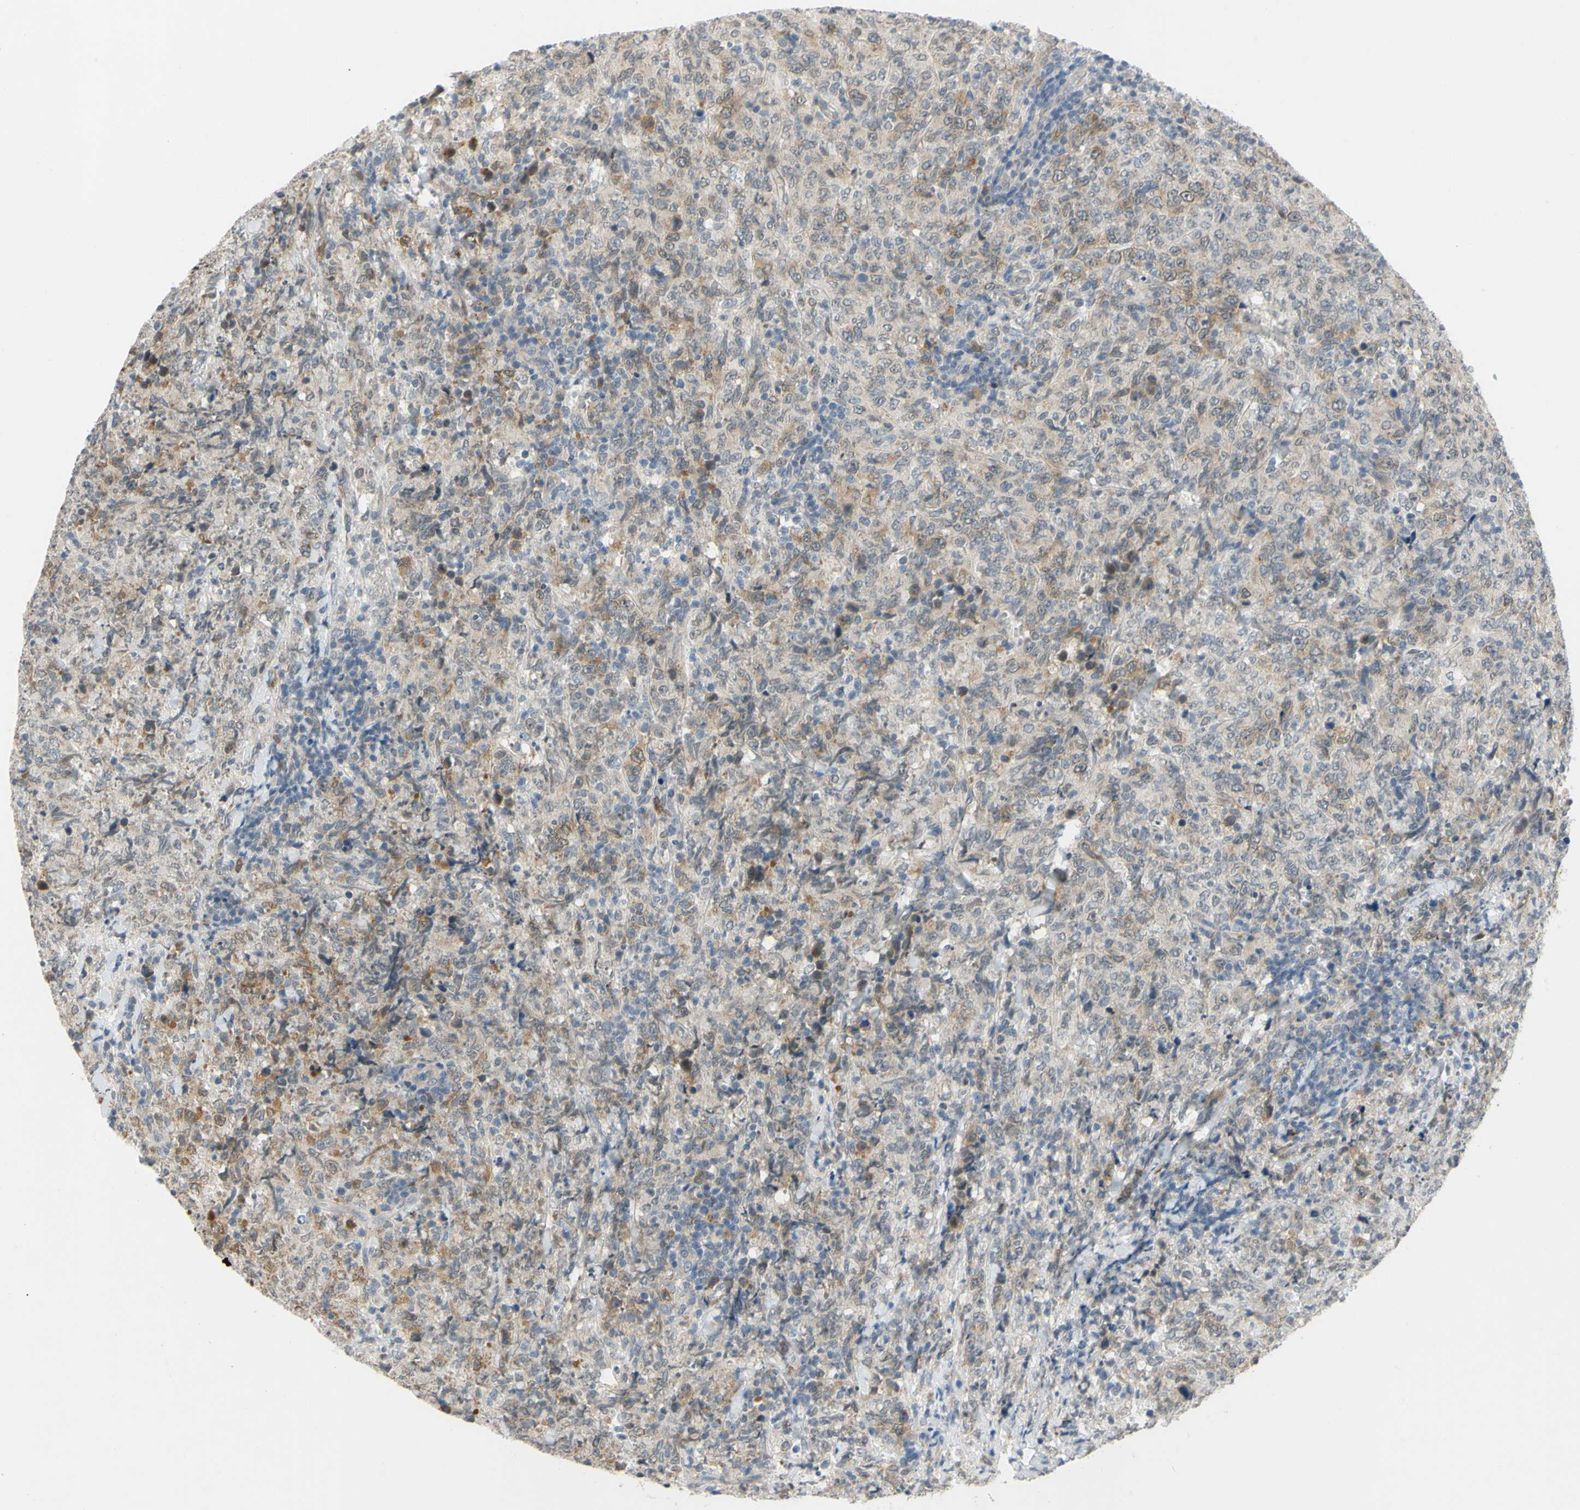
{"staining": {"intensity": "moderate", "quantity": "25%-75%", "location": "cytoplasmic/membranous"}, "tissue": "lymphoma", "cell_type": "Tumor cells", "image_type": "cancer", "snomed": [{"axis": "morphology", "description": "Malignant lymphoma, non-Hodgkin's type, High grade"}, {"axis": "topography", "description": "Tonsil"}], "caption": "The micrograph shows staining of malignant lymphoma, non-Hodgkin's type (high-grade), revealing moderate cytoplasmic/membranous protein staining (brown color) within tumor cells.", "gene": "CCNB2", "patient": {"sex": "female", "age": 36}}